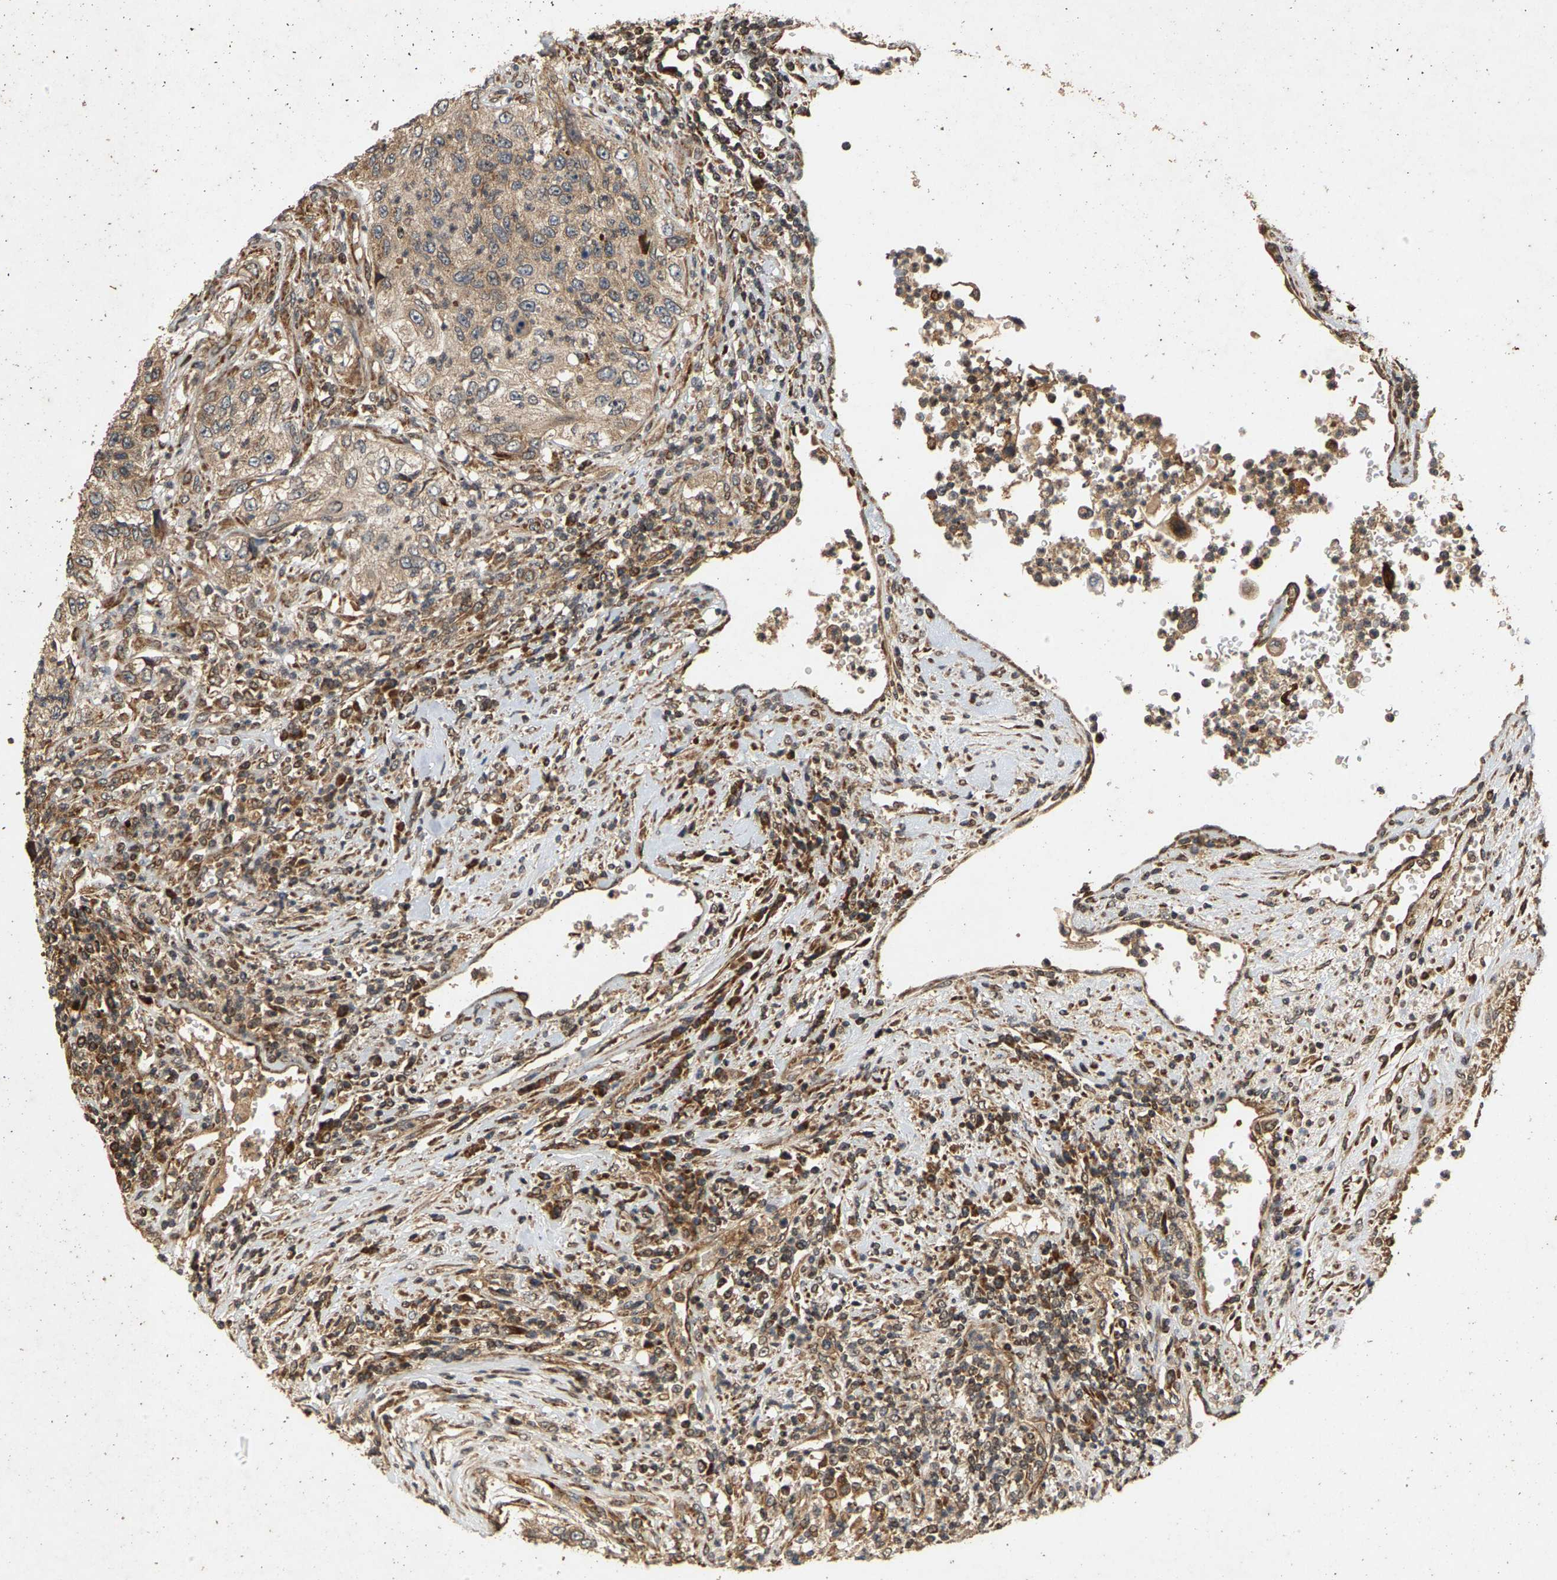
{"staining": {"intensity": "weak", "quantity": ">75%", "location": "cytoplasmic/membranous"}, "tissue": "urothelial cancer", "cell_type": "Tumor cells", "image_type": "cancer", "snomed": [{"axis": "morphology", "description": "Urothelial carcinoma, High grade"}, {"axis": "topography", "description": "Urinary bladder"}], "caption": "This micrograph demonstrates immunohistochemistry staining of urothelial carcinoma (high-grade), with low weak cytoplasmic/membranous positivity in approximately >75% of tumor cells.", "gene": "CIDEC", "patient": {"sex": "female", "age": 60}}